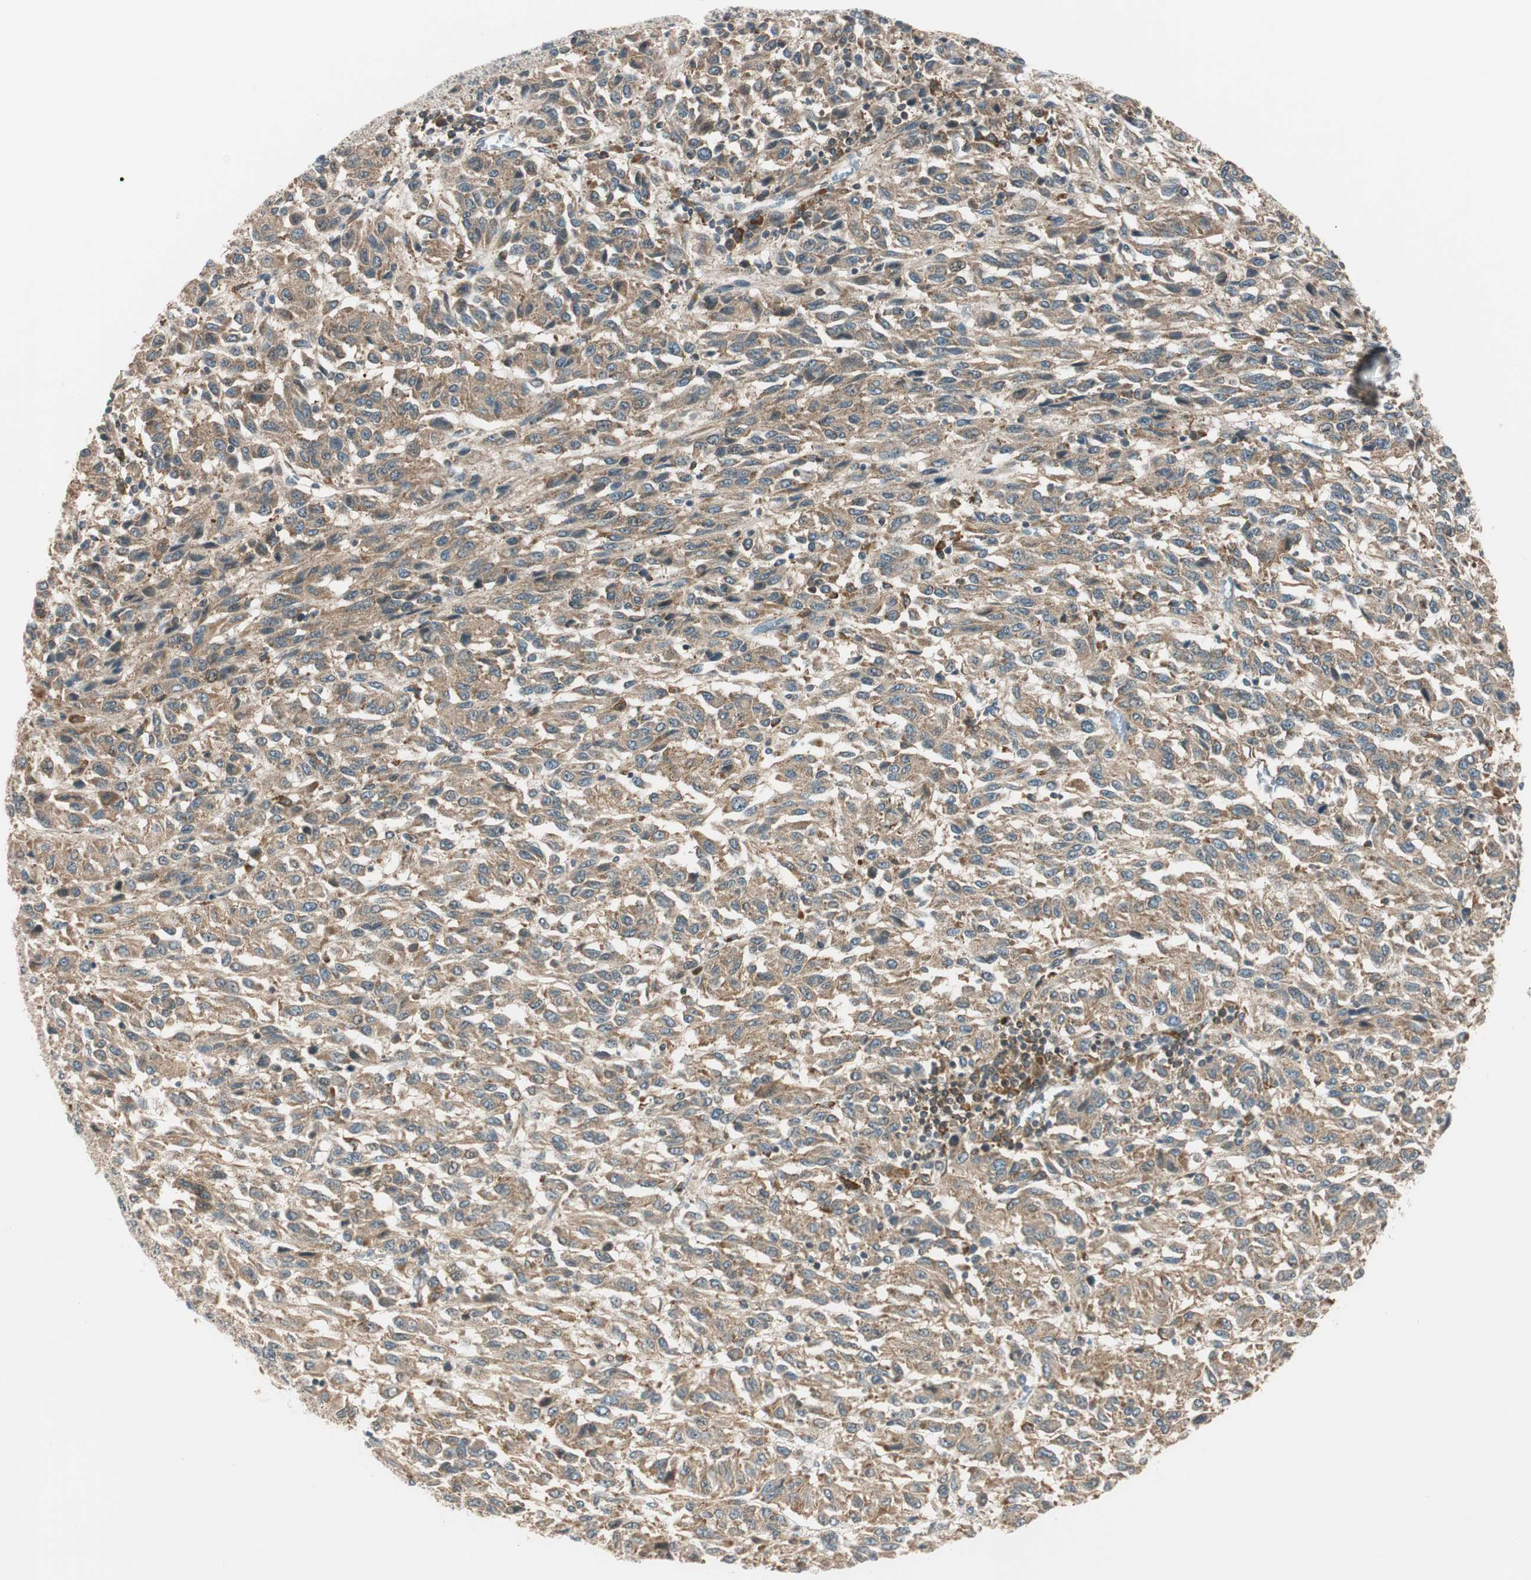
{"staining": {"intensity": "weak", "quantity": ">75%", "location": "cytoplasmic/membranous"}, "tissue": "melanoma", "cell_type": "Tumor cells", "image_type": "cancer", "snomed": [{"axis": "morphology", "description": "Malignant melanoma, Metastatic site"}, {"axis": "topography", "description": "Lung"}], "caption": "Weak cytoplasmic/membranous staining is seen in about >75% of tumor cells in malignant melanoma (metastatic site).", "gene": "ABI1", "patient": {"sex": "male", "age": 64}}